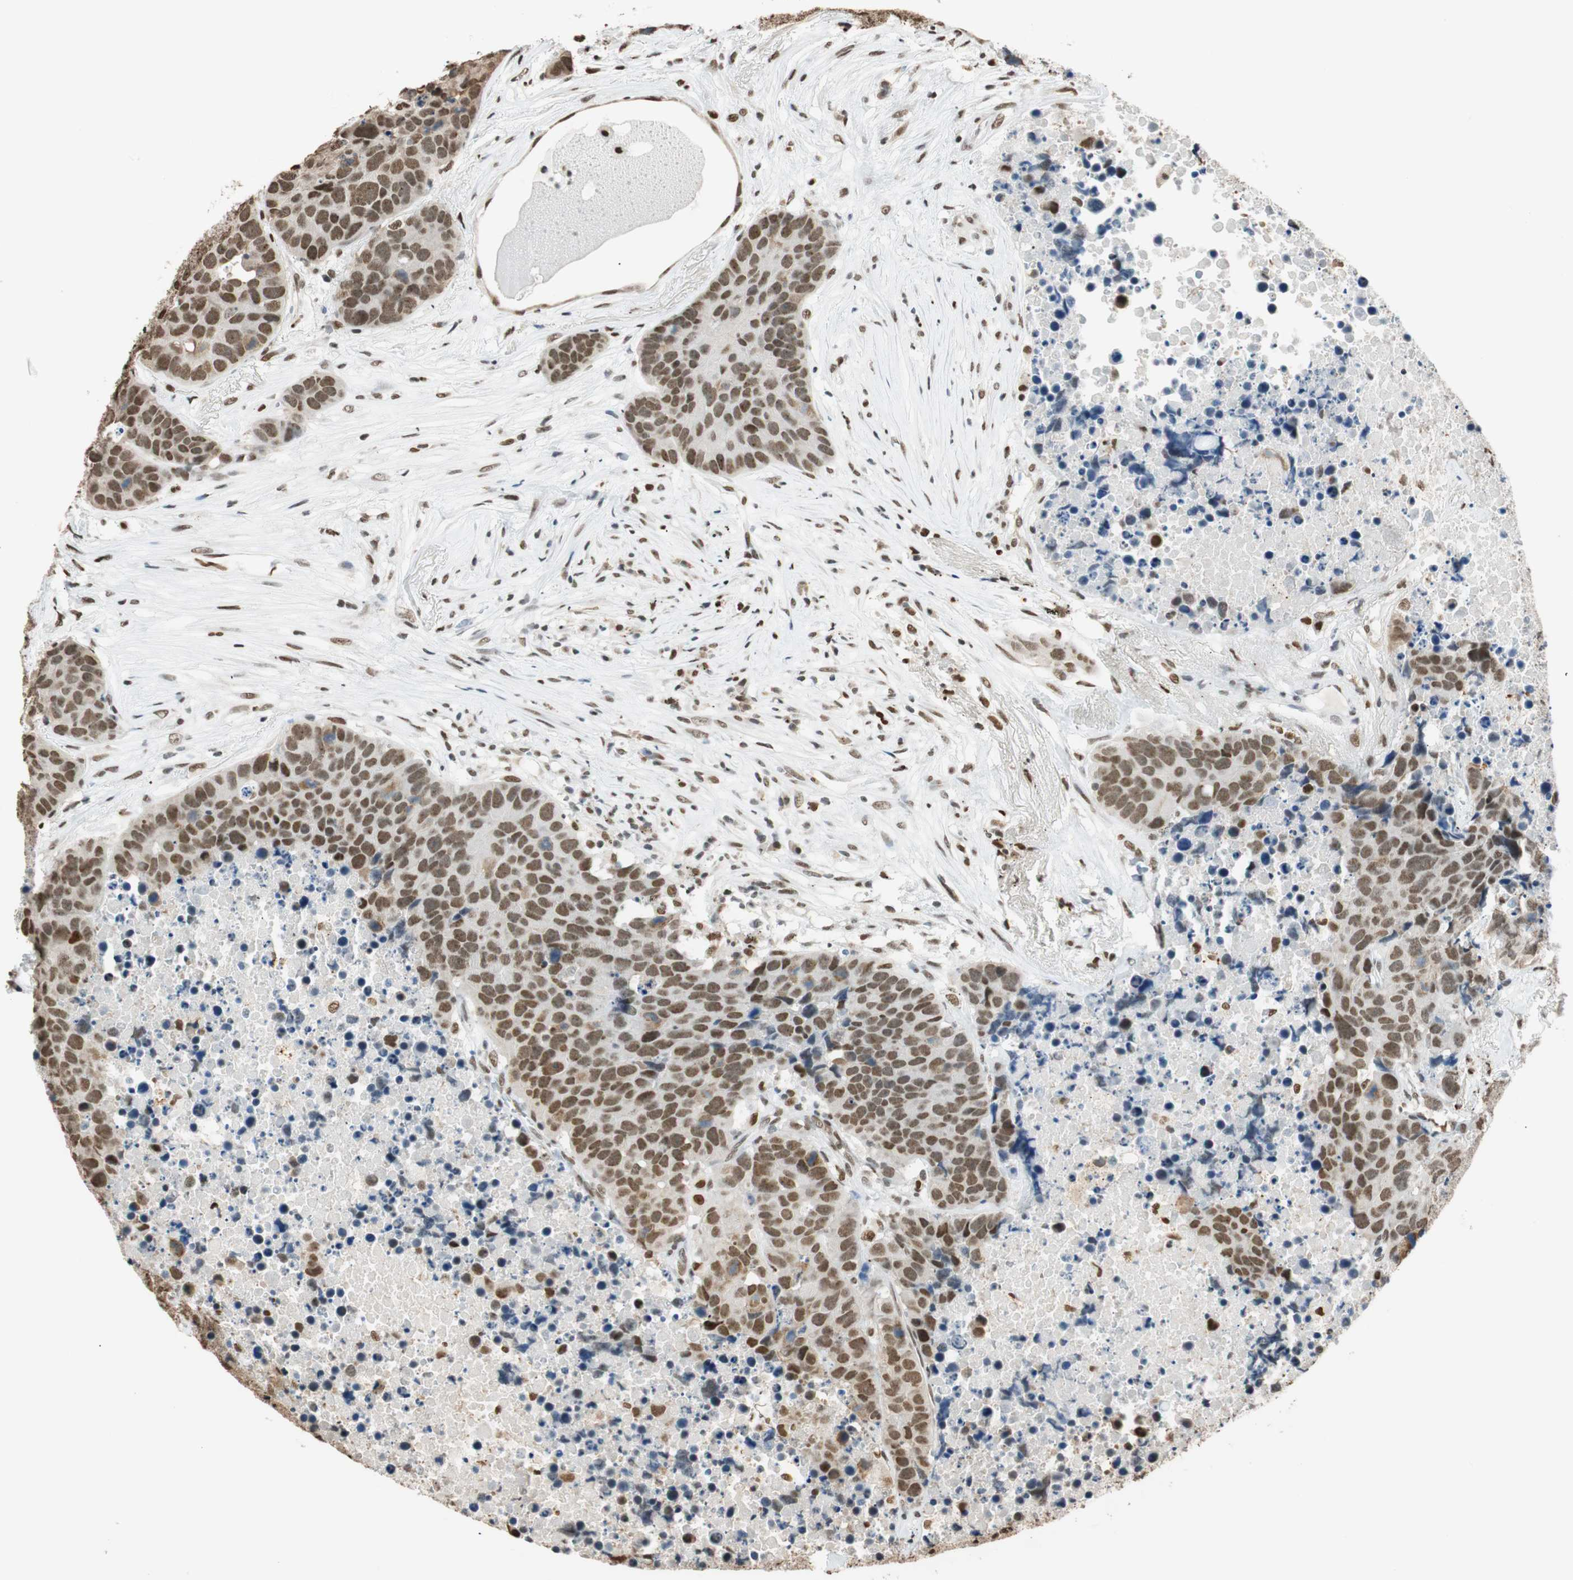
{"staining": {"intensity": "strong", "quantity": ">75%", "location": "nuclear"}, "tissue": "carcinoid", "cell_type": "Tumor cells", "image_type": "cancer", "snomed": [{"axis": "morphology", "description": "Carcinoid, malignant, NOS"}, {"axis": "topography", "description": "Lung"}], "caption": "Malignant carcinoid stained with a protein marker displays strong staining in tumor cells.", "gene": "FANCG", "patient": {"sex": "male", "age": 60}}